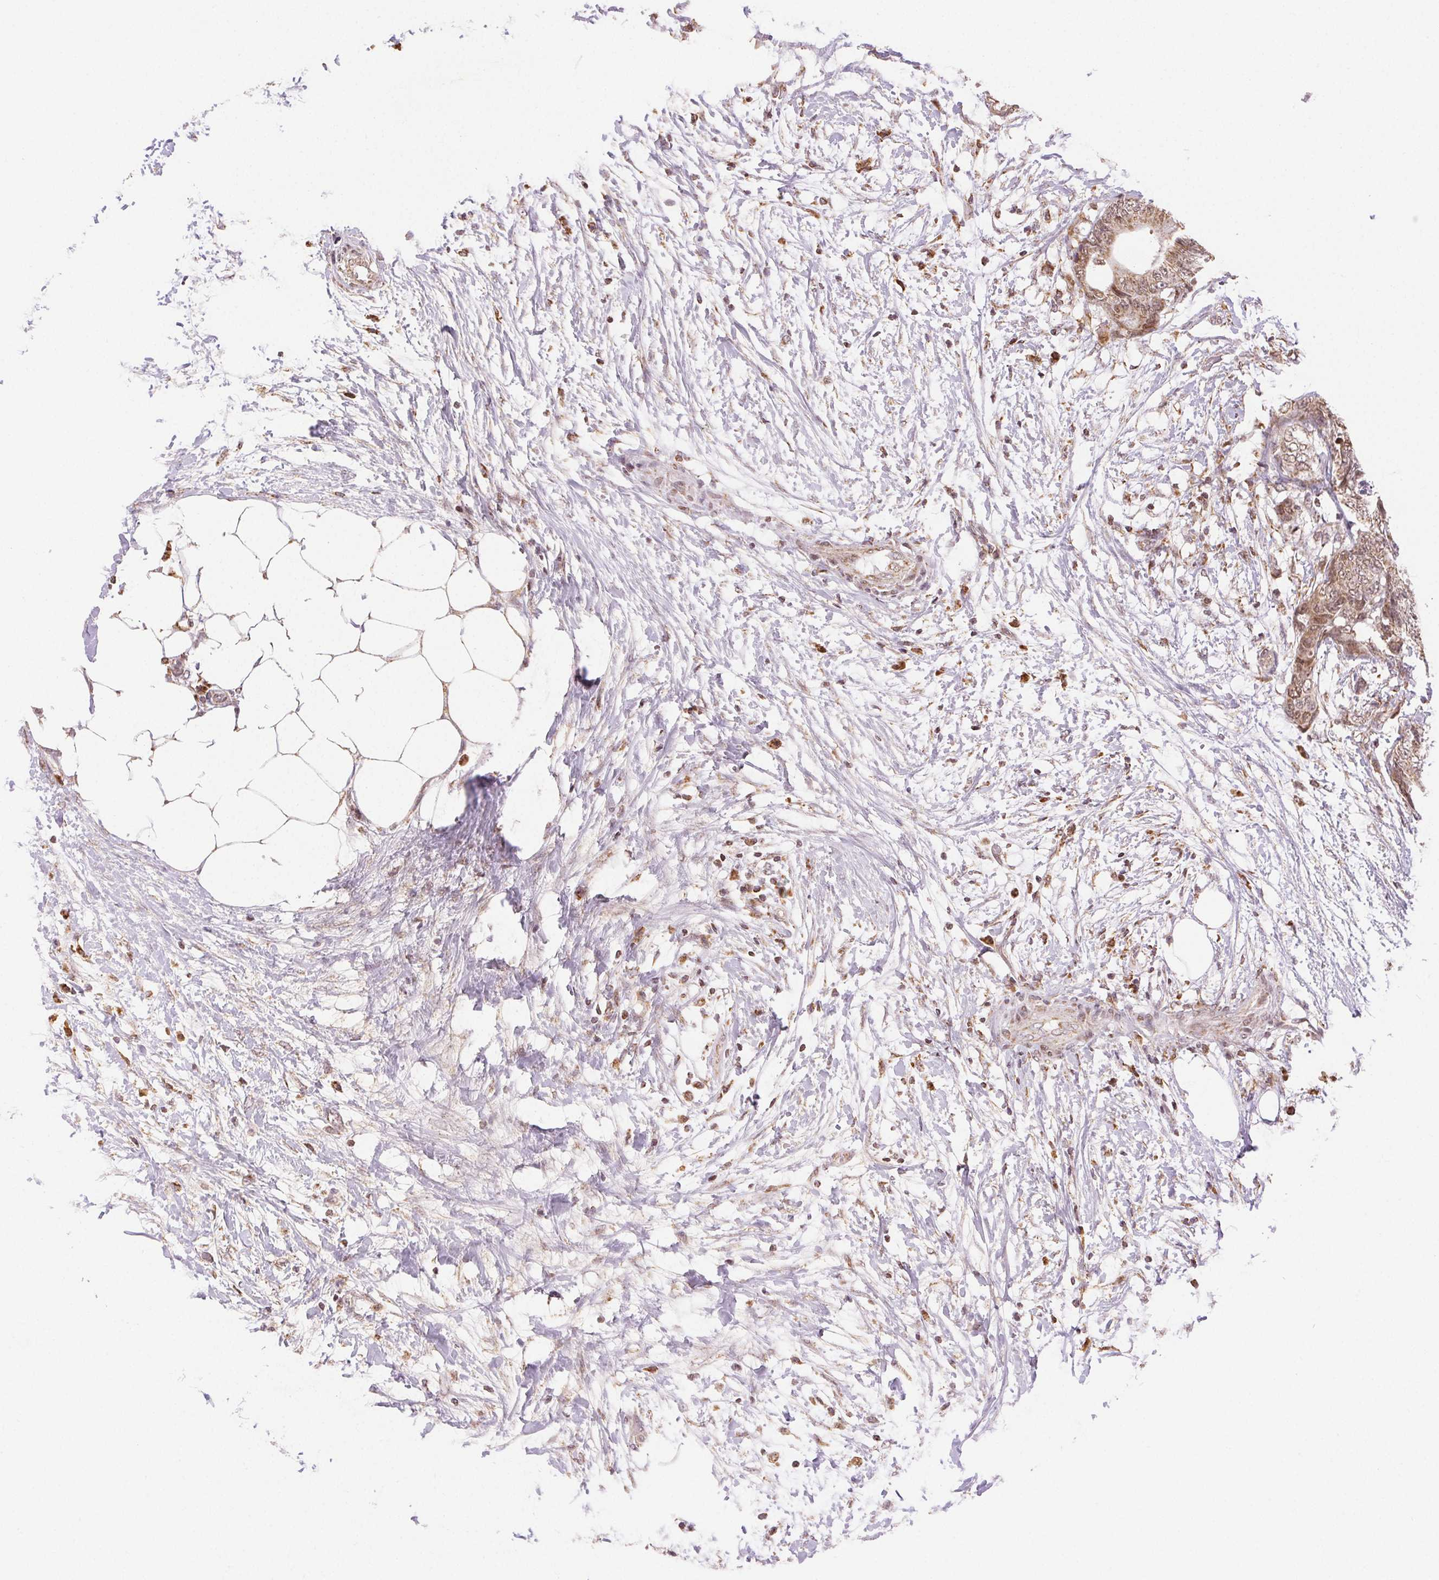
{"staining": {"intensity": "weak", "quantity": ">75%", "location": "cytoplasmic/membranous,nuclear"}, "tissue": "colorectal cancer", "cell_type": "Tumor cells", "image_type": "cancer", "snomed": [{"axis": "morphology", "description": "Adenocarcinoma, NOS"}, {"axis": "topography", "description": "Colon"}], "caption": "Brown immunohistochemical staining in colorectal adenocarcinoma shows weak cytoplasmic/membranous and nuclear positivity in approximately >75% of tumor cells.", "gene": "PIWIL4", "patient": {"sex": "female", "age": 48}}